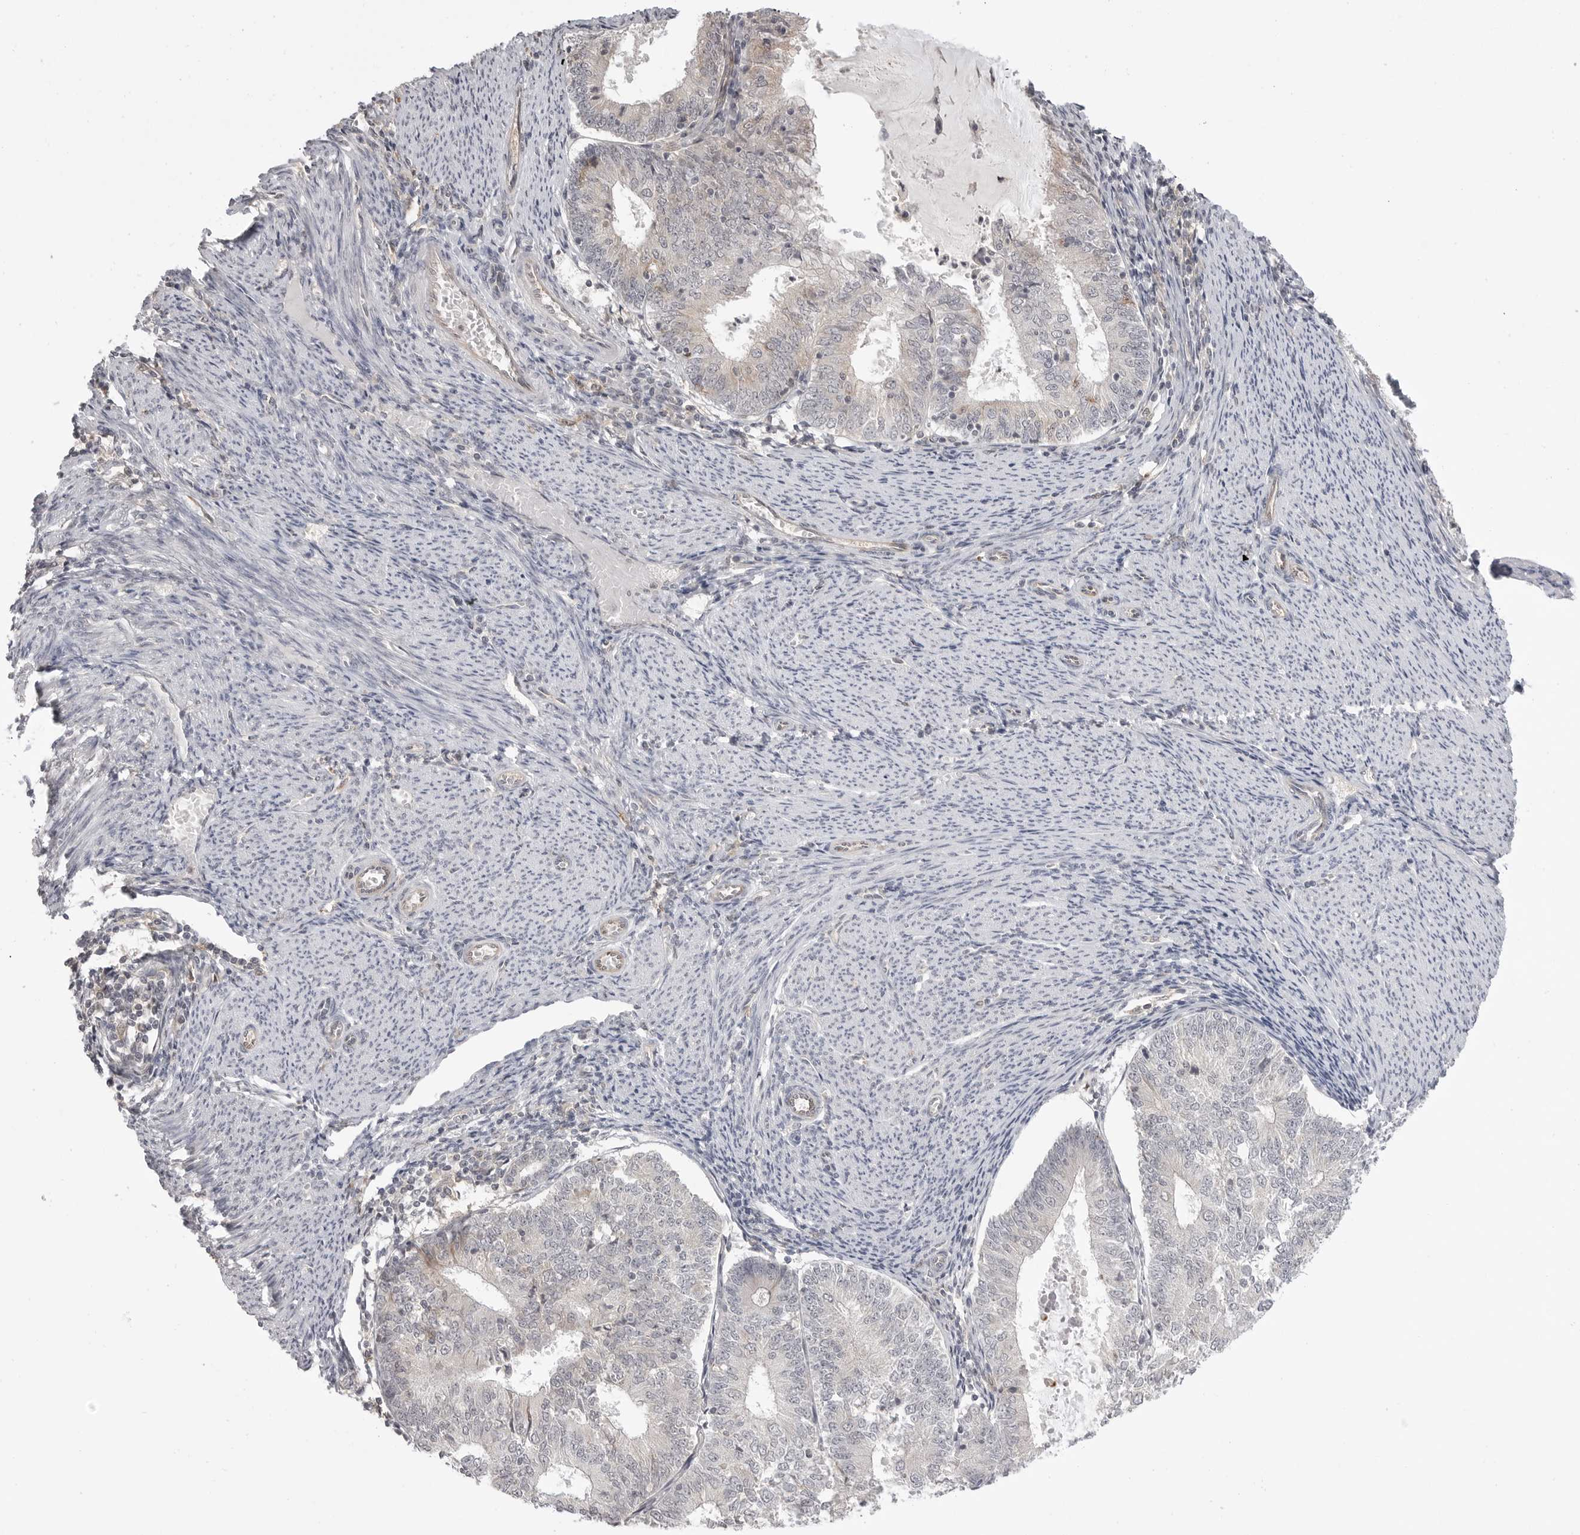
{"staining": {"intensity": "weak", "quantity": "<25%", "location": "cytoplasmic/membranous"}, "tissue": "endometrial cancer", "cell_type": "Tumor cells", "image_type": "cancer", "snomed": [{"axis": "morphology", "description": "Adenocarcinoma, NOS"}, {"axis": "topography", "description": "Endometrium"}], "caption": "Micrograph shows no significant protein staining in tumor cells of endometrial cancer. Nuclei are stained in blue.", "gene": "IFNGR1", "patient": {"sex": "female", "age": 57}}